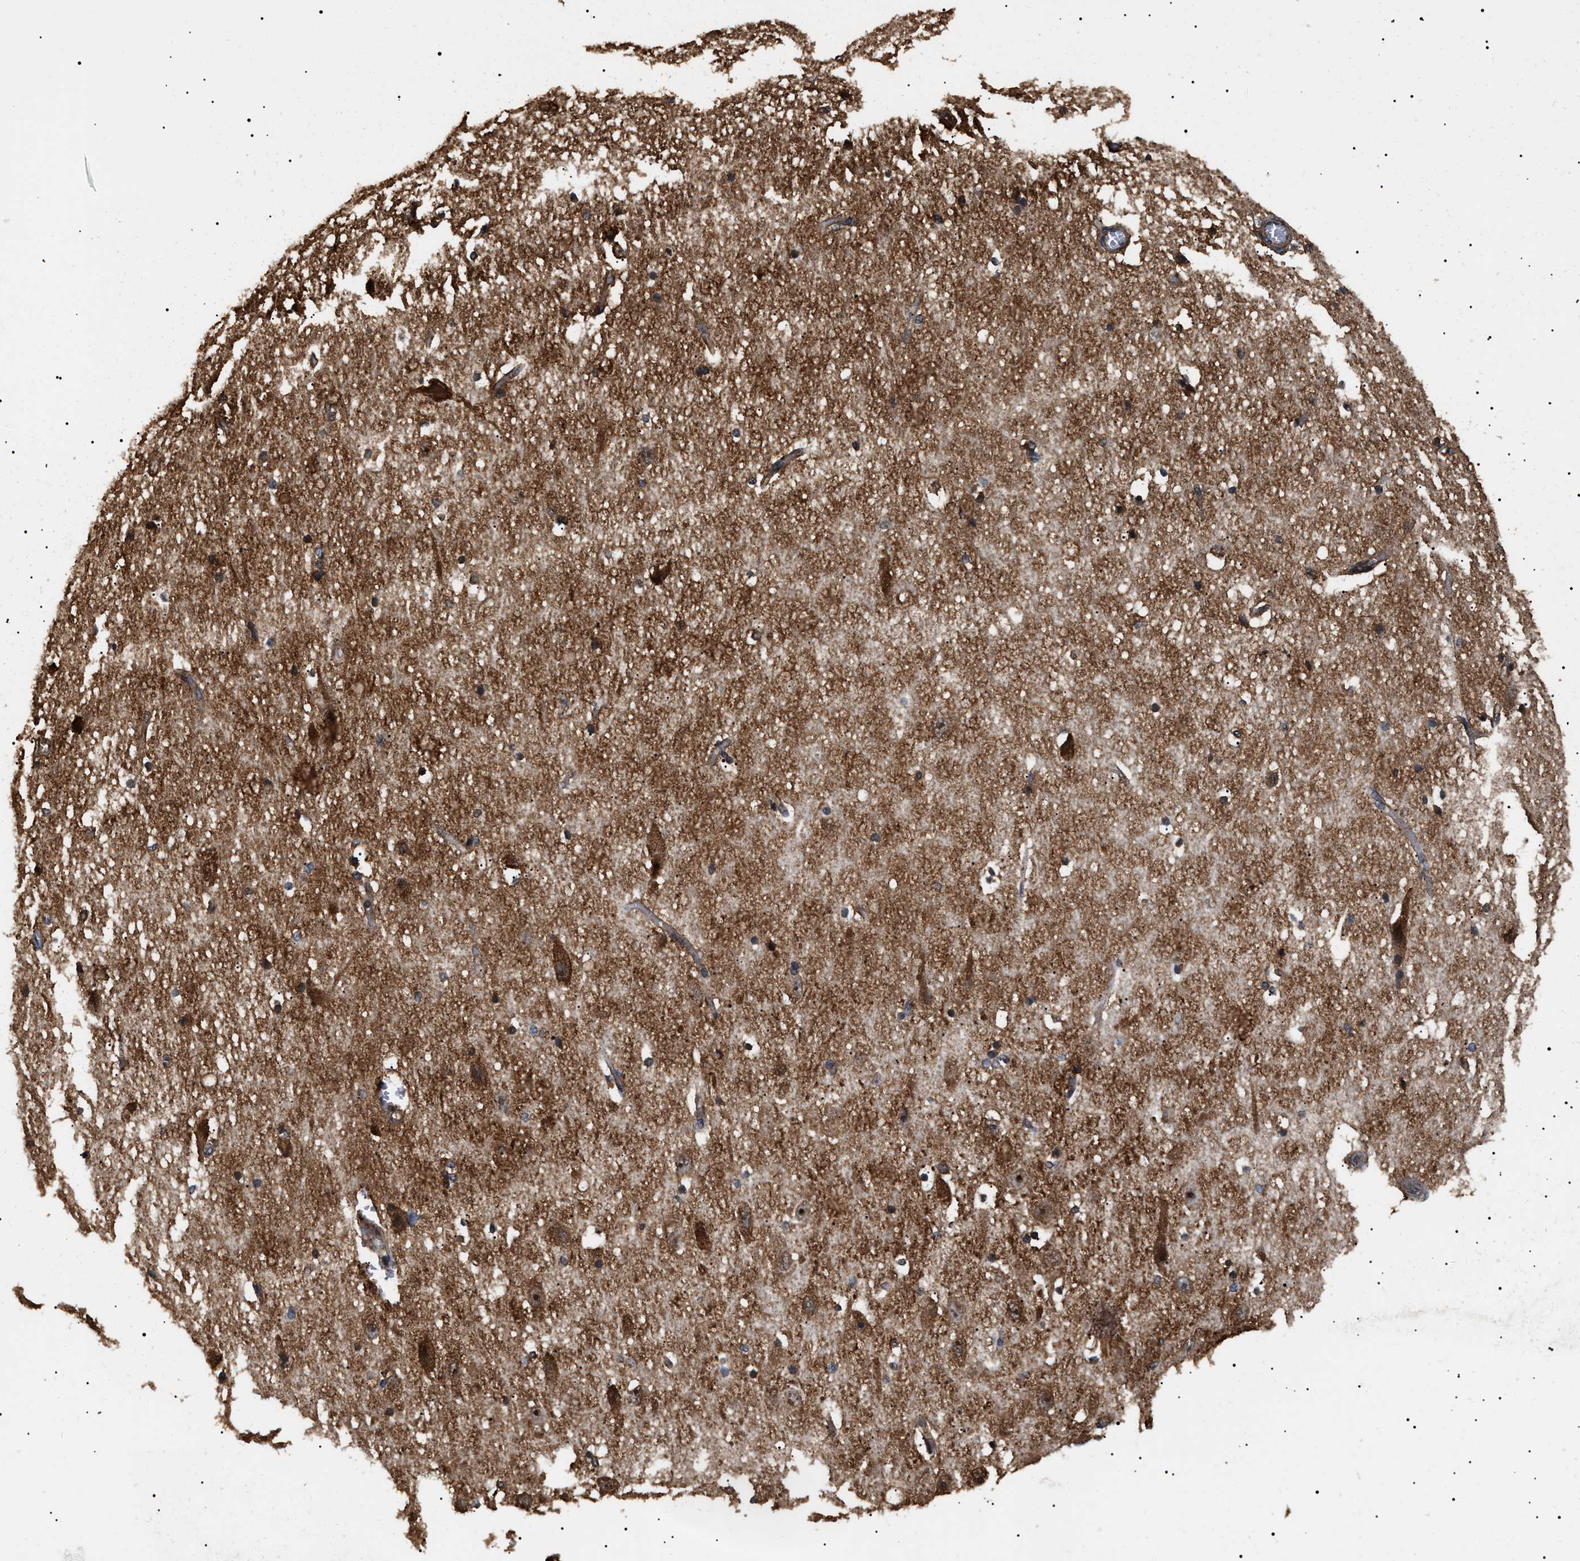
{"staining": {"intensity": "moderate", "quantity": ">75%", "location": "cytoplasmic/membranous"}, "tissue": "hippocampus", "cell_type": "Glial cells", "image_type": "normal", "snomed": [{"axis": "morphology", "description": "Normal tissue, NOS"}, {"axis": "topography", "description": "Hippocampus"}], "caption": "IHC (DAB) staining of unremarkable human hippocampus reveals moderate cytoplasmic/membranous protein staining in approximately >75% of glial cells. The staining is performed using DAB (3,3'-diaminobenzidine) brown chromogen to label protein expression. The nuclei are counter-stained blue using hematoxylin.", "gene": "SH3GLB2", "patient": {"sex": "female", "age": 19}}